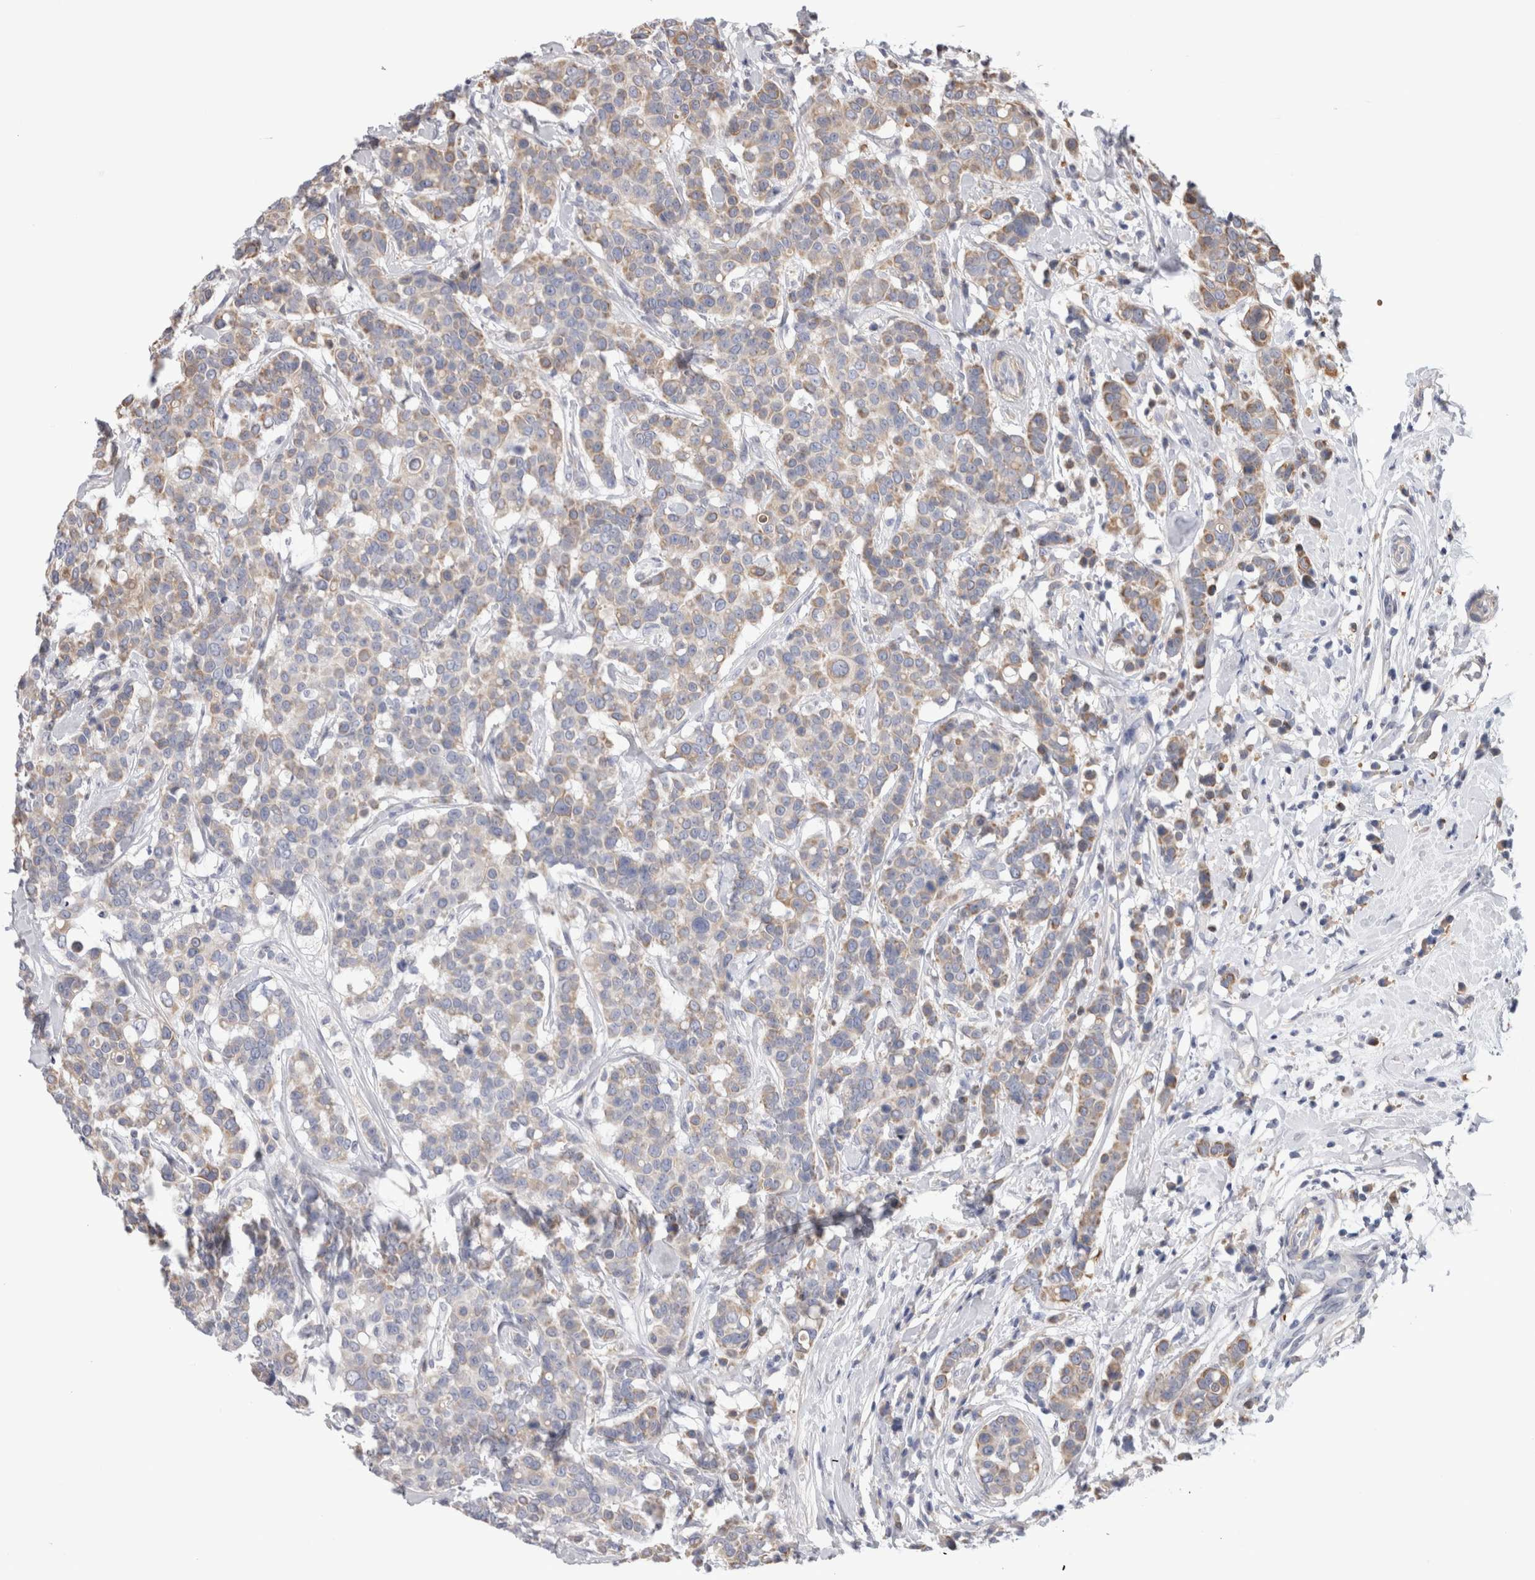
{"staining": {"intensity": "weak", "quantity": "25%-75%", "location": "cytoplasmic/membranous"}, "tissue": "breast cancer", "cell_type": "Tumor cells", "image_type": "cancer", "snomed": [{"axis": "morphology", "description": "Duct carcinoma"}, {"axis": "topography", "description": "Breast"}], "caption": "This micrograph reveals immunohistochemistry (IHC) staining of human breast cancer (invasive ductal carcinoma), with low weak cytoplasmic/membranous positivity in approximately 25%-75% of tumor cells.", "gene": "SMAP2", "patient": {"sex": "female", "age": 27}}